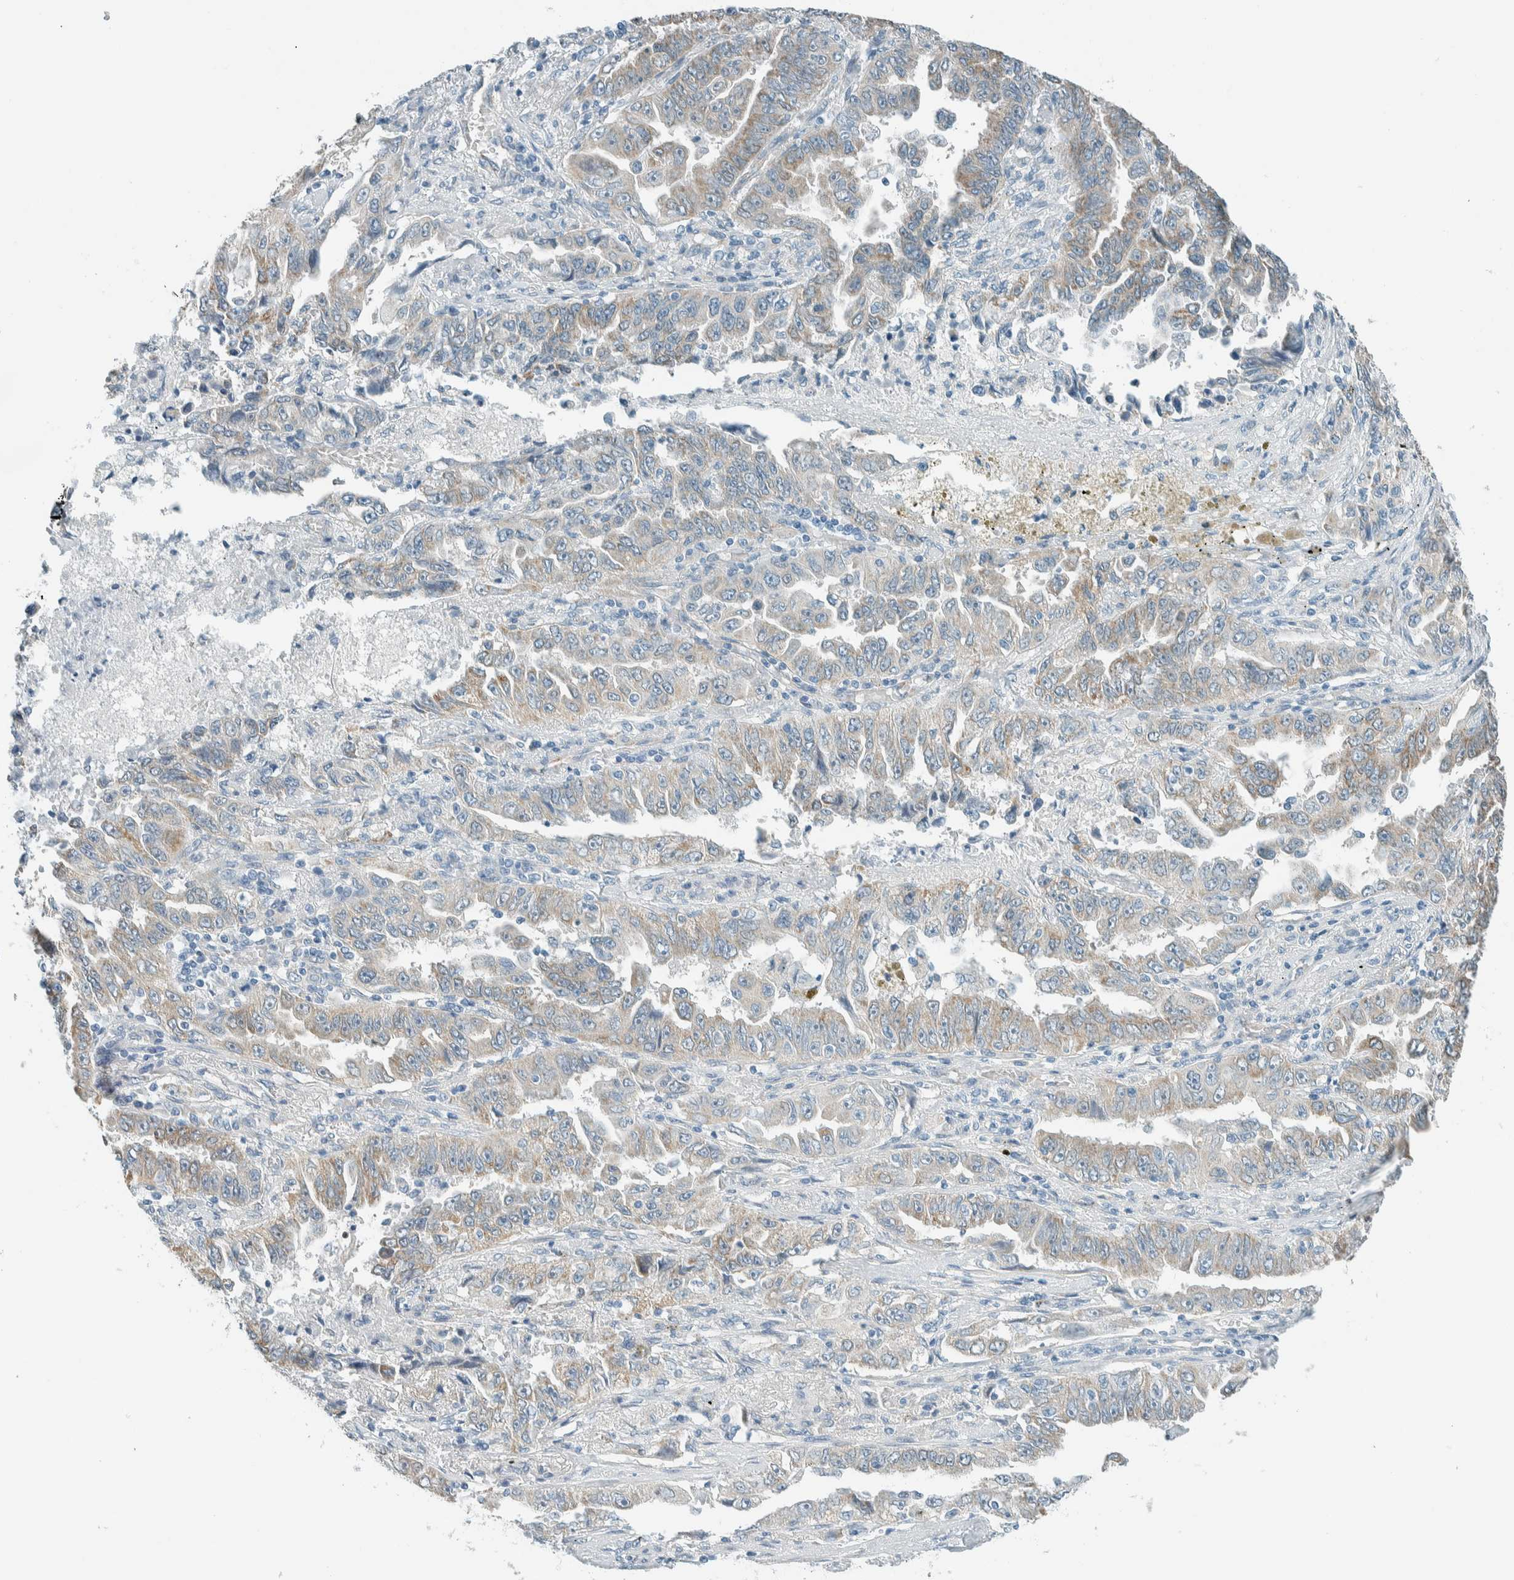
{"staining": {"intensity": "weak", "quantity": "25%-75%", "location": "cytoplasmic/membranous"}, "tissue": "lung cancer", "cell_type": "Tumor cells", "image_type": "cancer", "snomed": [{"axis": "morphology", "description": "Adenocarcinoma, NOS"}, {"axis": "topography", "description": "Lung"}], "caption": "Brown immunohistochemical staining in human lung cancer exhibits weak cytoplasmic/membranous expression in about 25%-75% of tumor cells.", "gene": "ALDH7A1", "patient": {"sex": "female", "age": 51}}